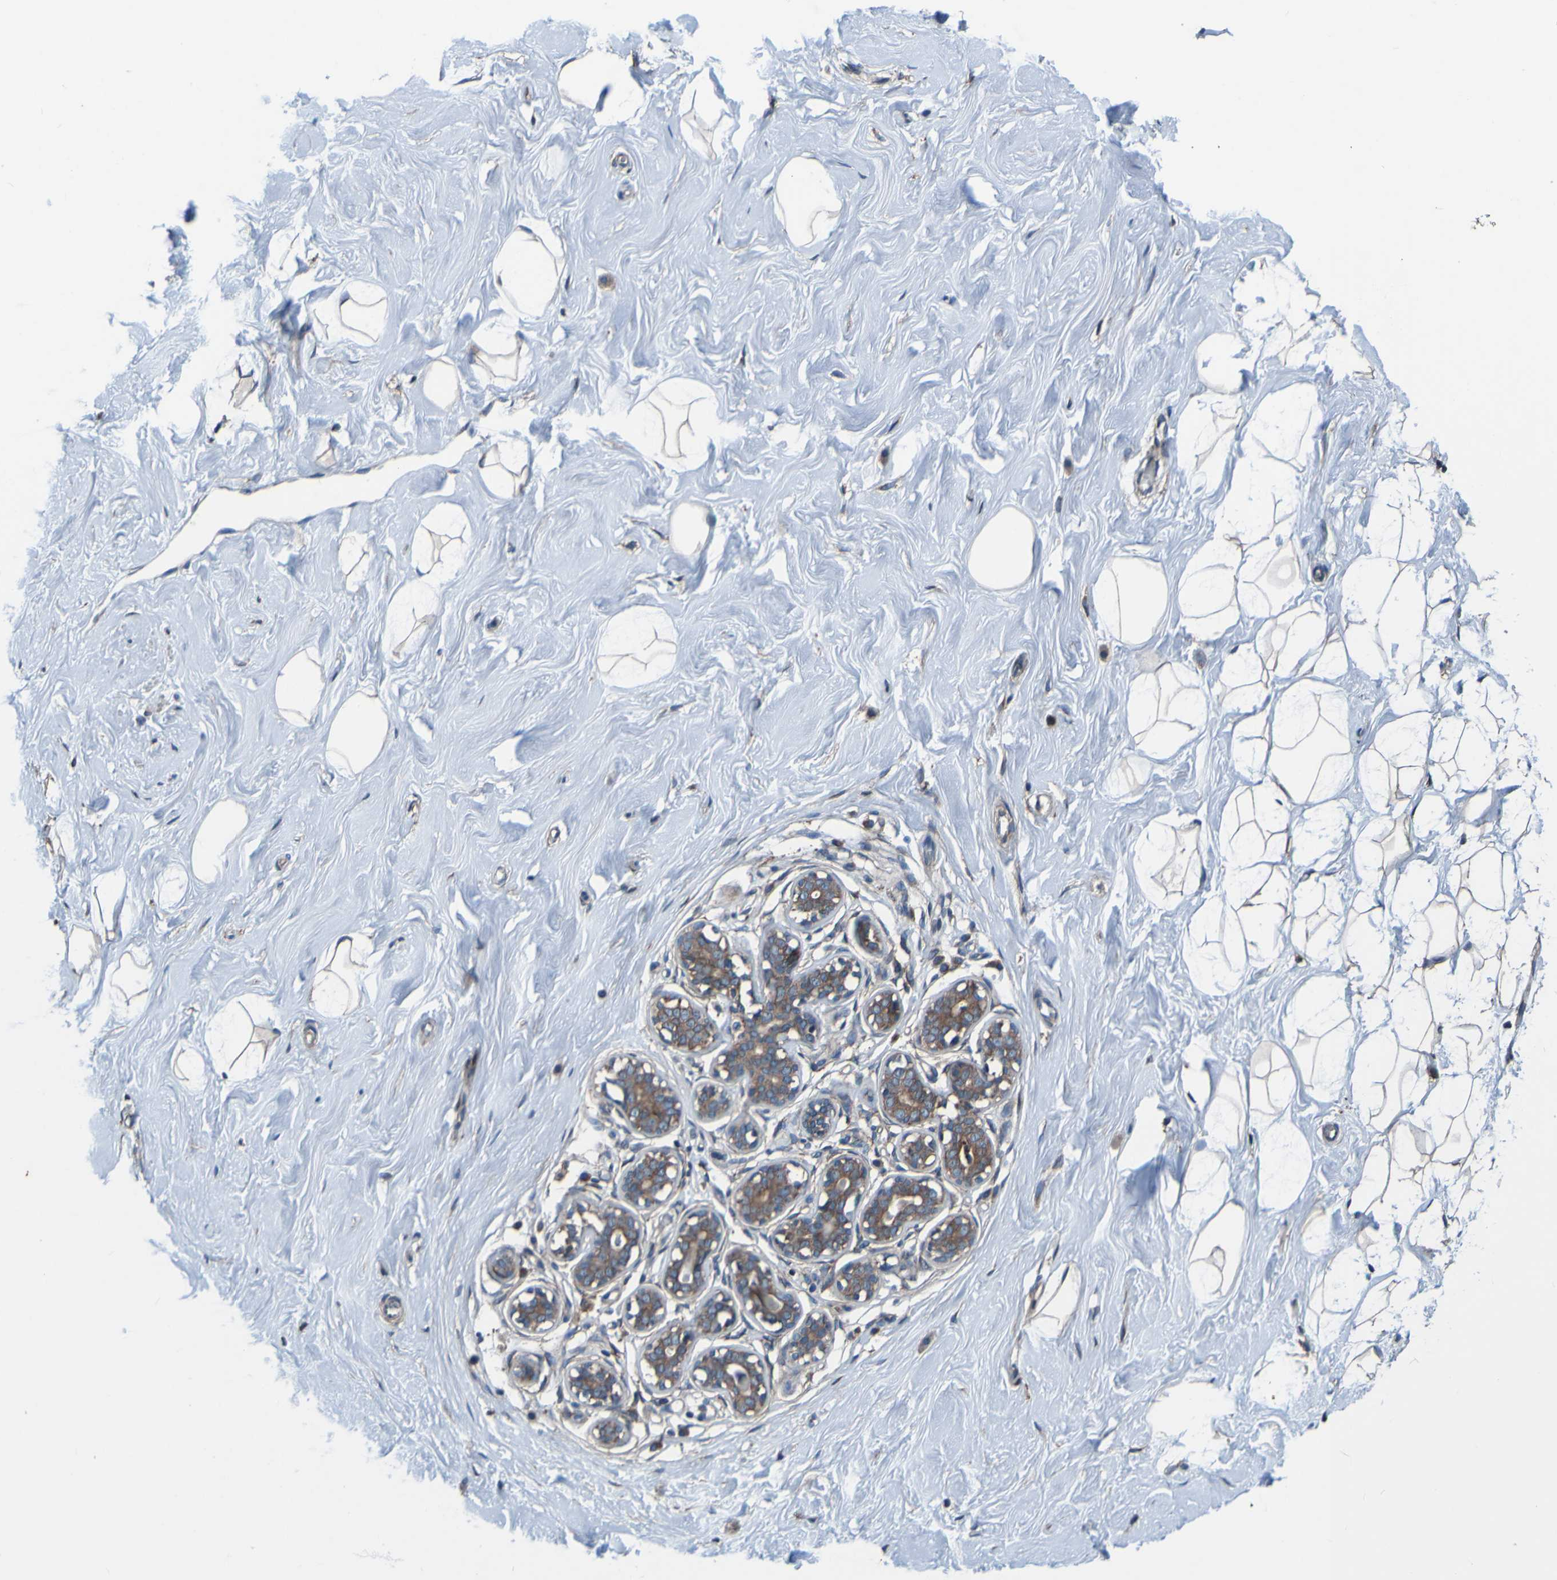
{"staining": {"intensity": "negative", "quantity": "none", "location": "none"}, "tissue": "breast", "cell_type": "Adipocytes", "image_type": "normal", "snomed": [{"axis": "morphology", "description": "Normal tissue, NOS"}, {"axis": "topography", "description": "Breast"}], "caption": "DAB immunohistochemical staining of benign human breast exhibits no significant positivity in adipocytes.", "gene": "RAB5B", "patient": {"sex": "female", "age": 23}}